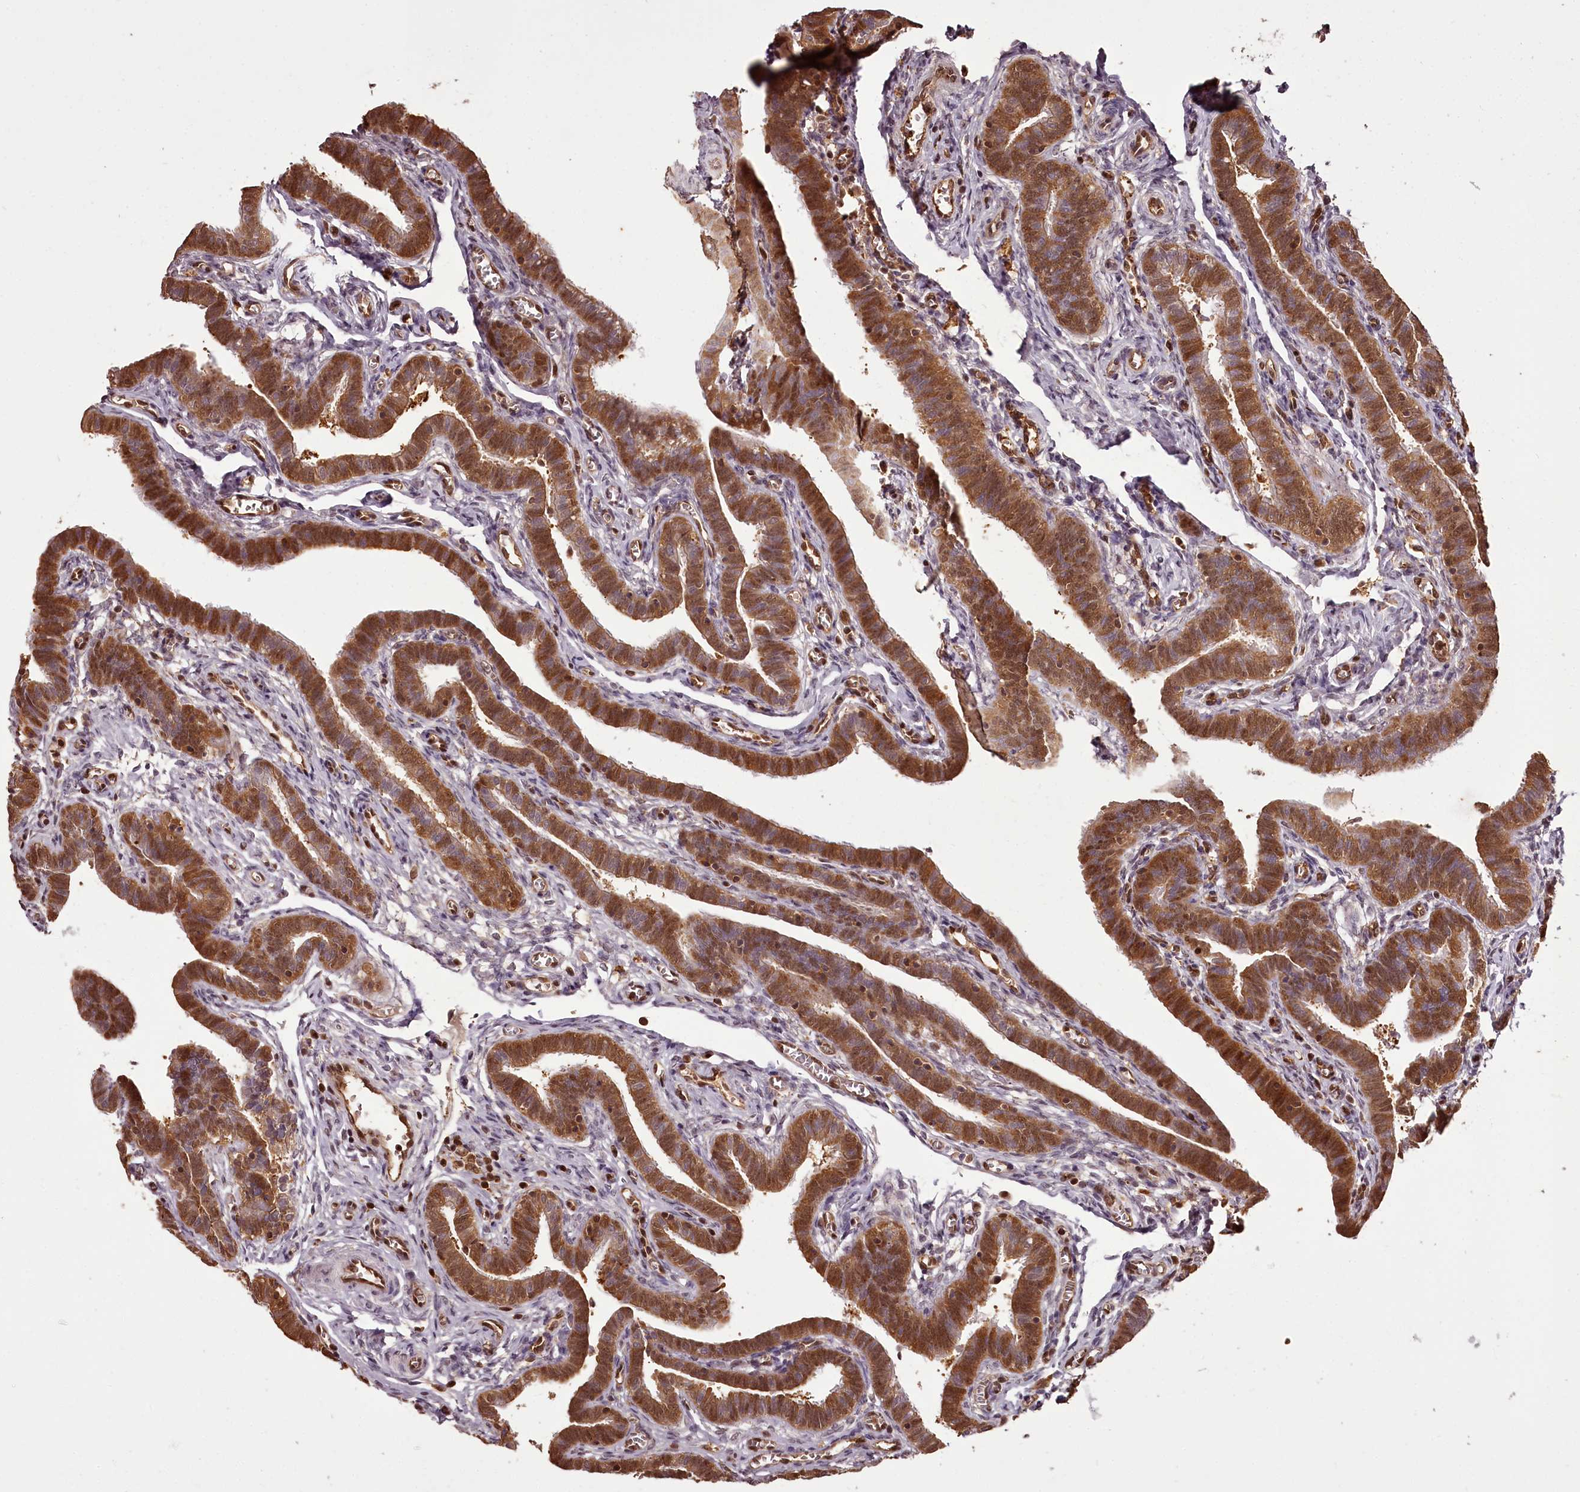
{"staining": {"intensity": "strong", "quantity": ">75%", "location": "cytoplasmic/membranous,nuclear"}, "tissue": "fallopian tube", "cell_type": "Glandular cells", "image_type": "normal", "snomed": [{"axis": "morphology", "description": "Normal tissue, NOS"}, {"axis": "topography", "description": "Fallopian tube"}], "caption": "Immunohistochemical staining of normal fallopian tube shows >75% levels of strong cytoplasmic/membranous,nuclear protein positivity in about >75% of glandular cells. (brown staining indicates protein expression, while blue staining denotes nuclei).", "gene": "NPRL2", "patient": {"sex": "female", "age": 36}}